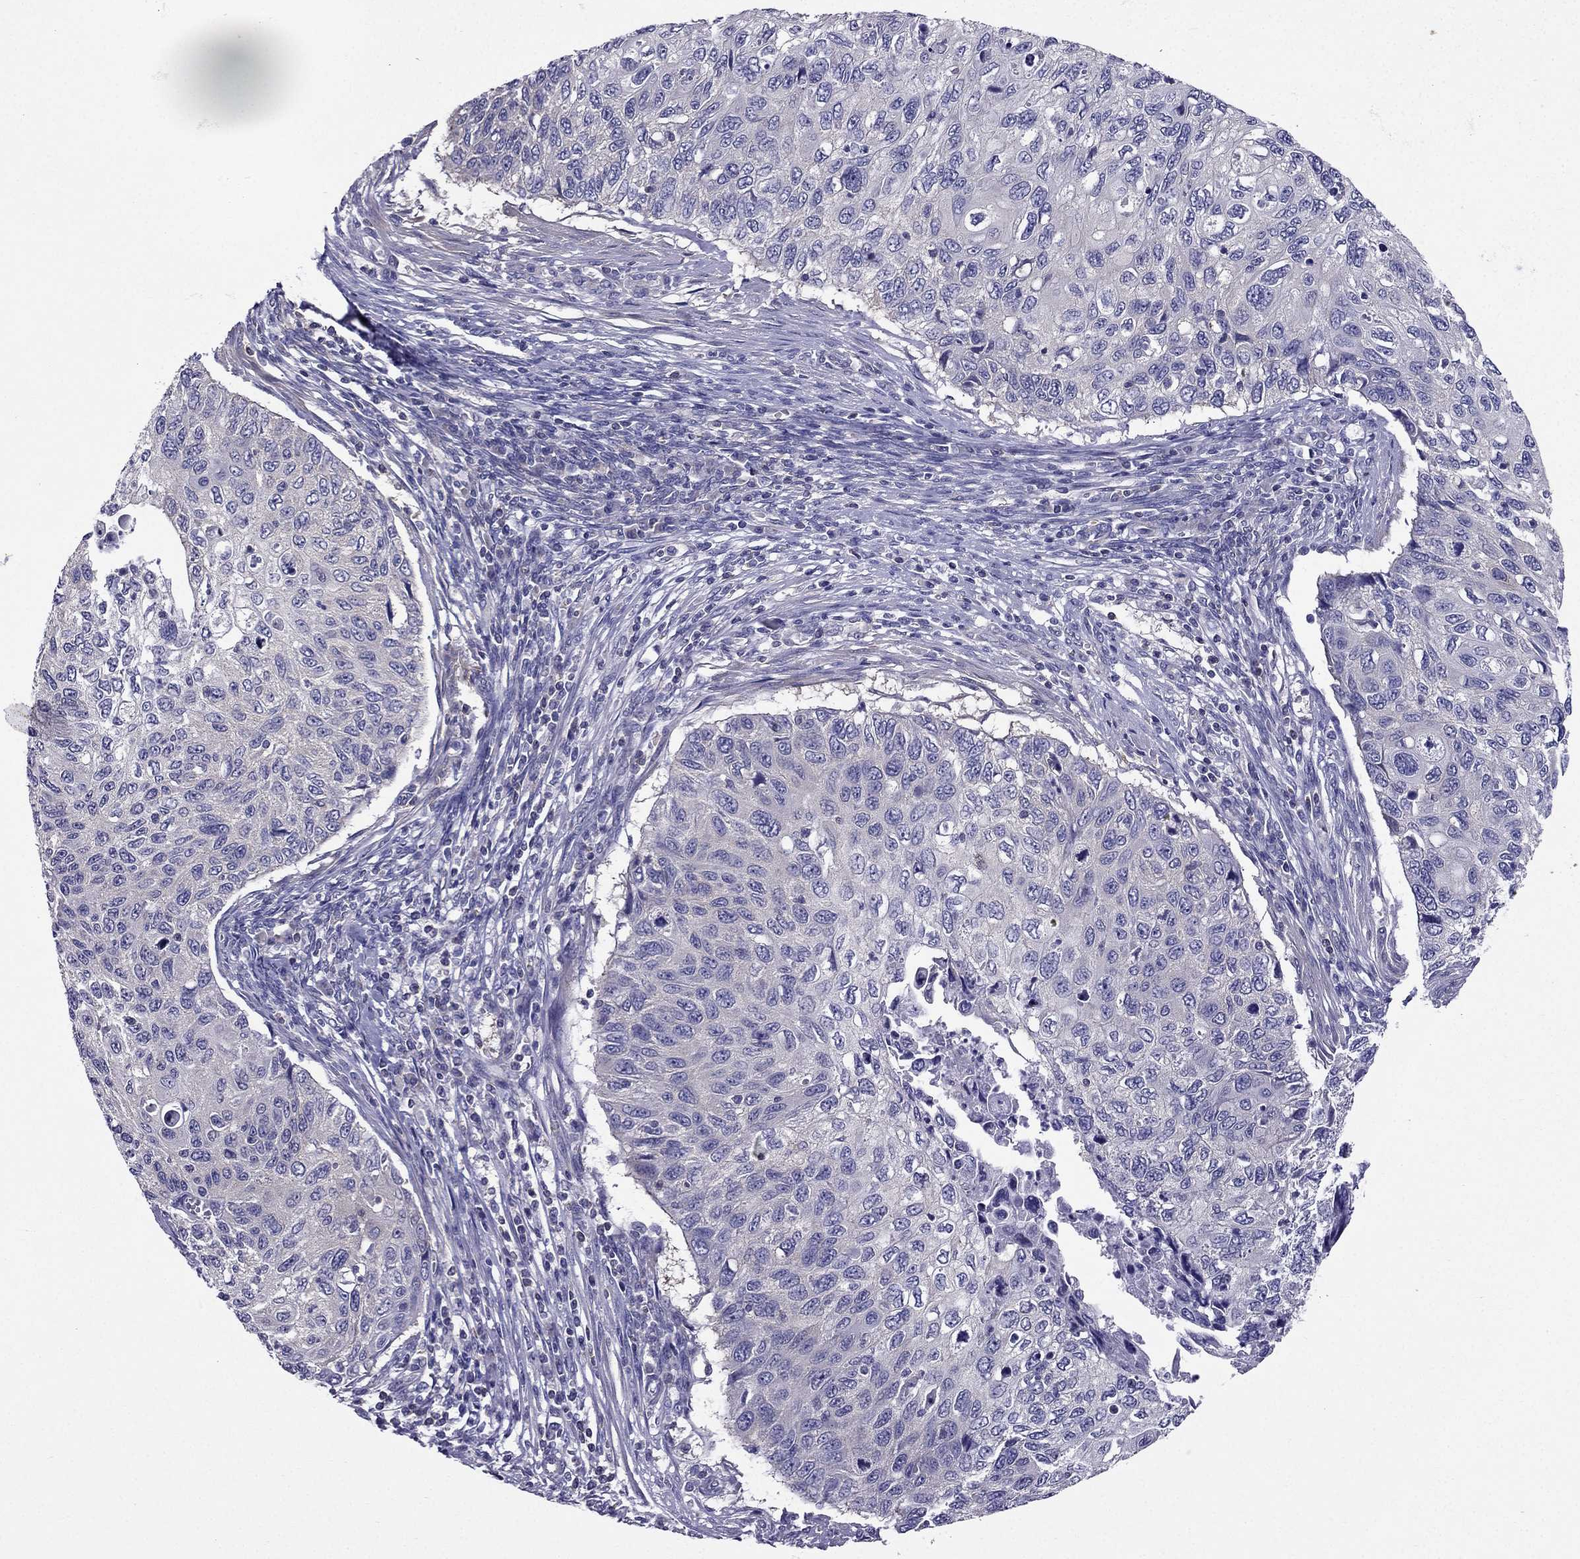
{"staining": {"intensity": "negative", "quantity": "none", "location": "none"}, "tissue": "cervical cancer", "cell_type": "Tumor cells", "image_type": "cancer", "snomed": [{"axis": "morphology", "description": "Squamous cell carcinoma, NOS"}, {"axis": "topography", "description": "Cervix"}], "caption": "There is no significant staining in tumor cells of cervical squamous cell carcinoma.", "gene": "AAK1", "patient": {"sex": "female", "age": 70}}